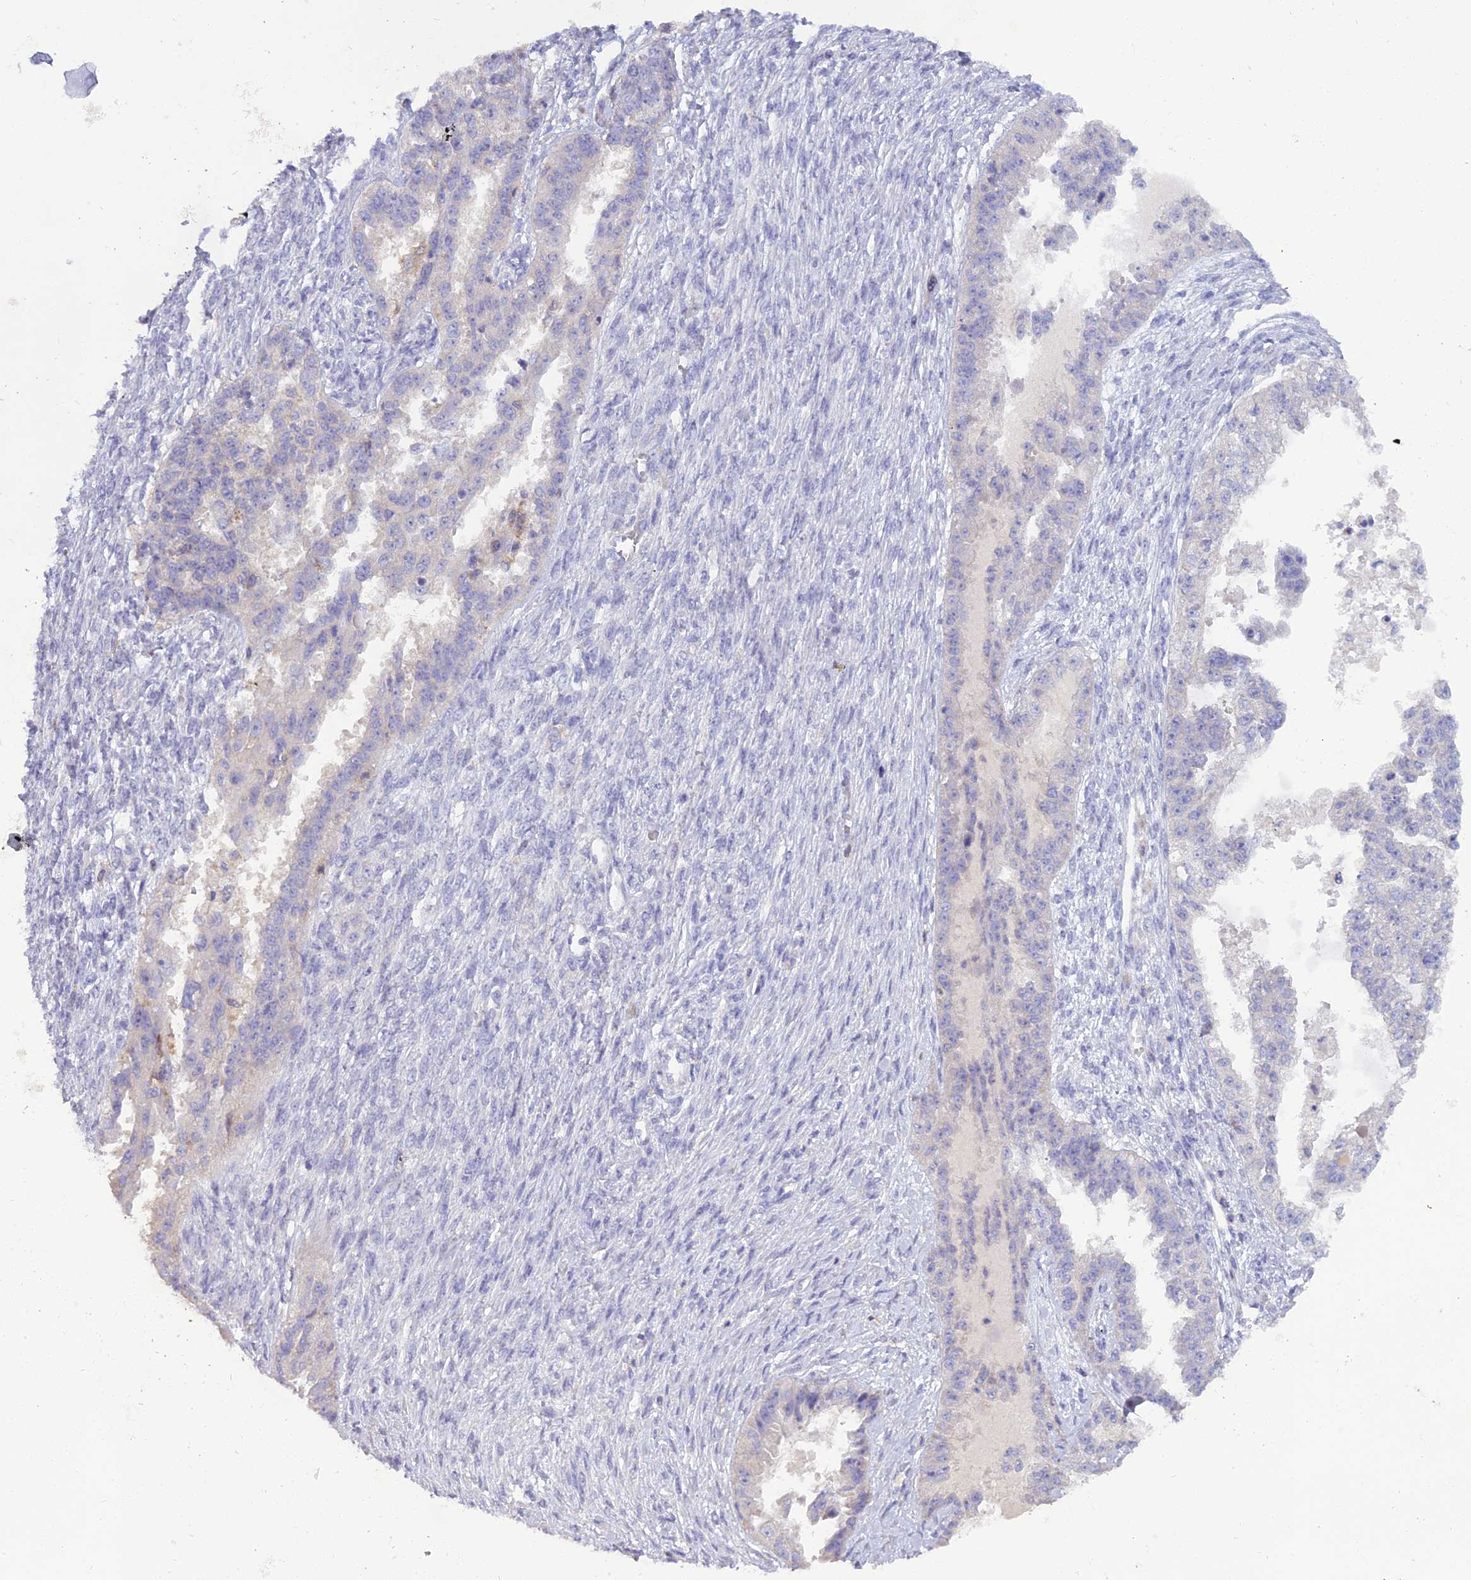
{"staining": {"intensity": "negative", "quantity": "none", "location": "none"}, "tissue": "ovarian cancer", "cell_type": "Tumor cells", "image_type": "cancer", "snomed": [{"axis": "morphology", "description": "Cystadenocarcinoma, serous, NOS"}, {"axis": "topography", "description": "Ovary"}], "caption": "The histopathology image reveals no significant positivity in tumor cells of serous cystadenocarcinoma (ovarian).", "gene": "BLNK", "patient": {"sex": "female", "age": 58}}